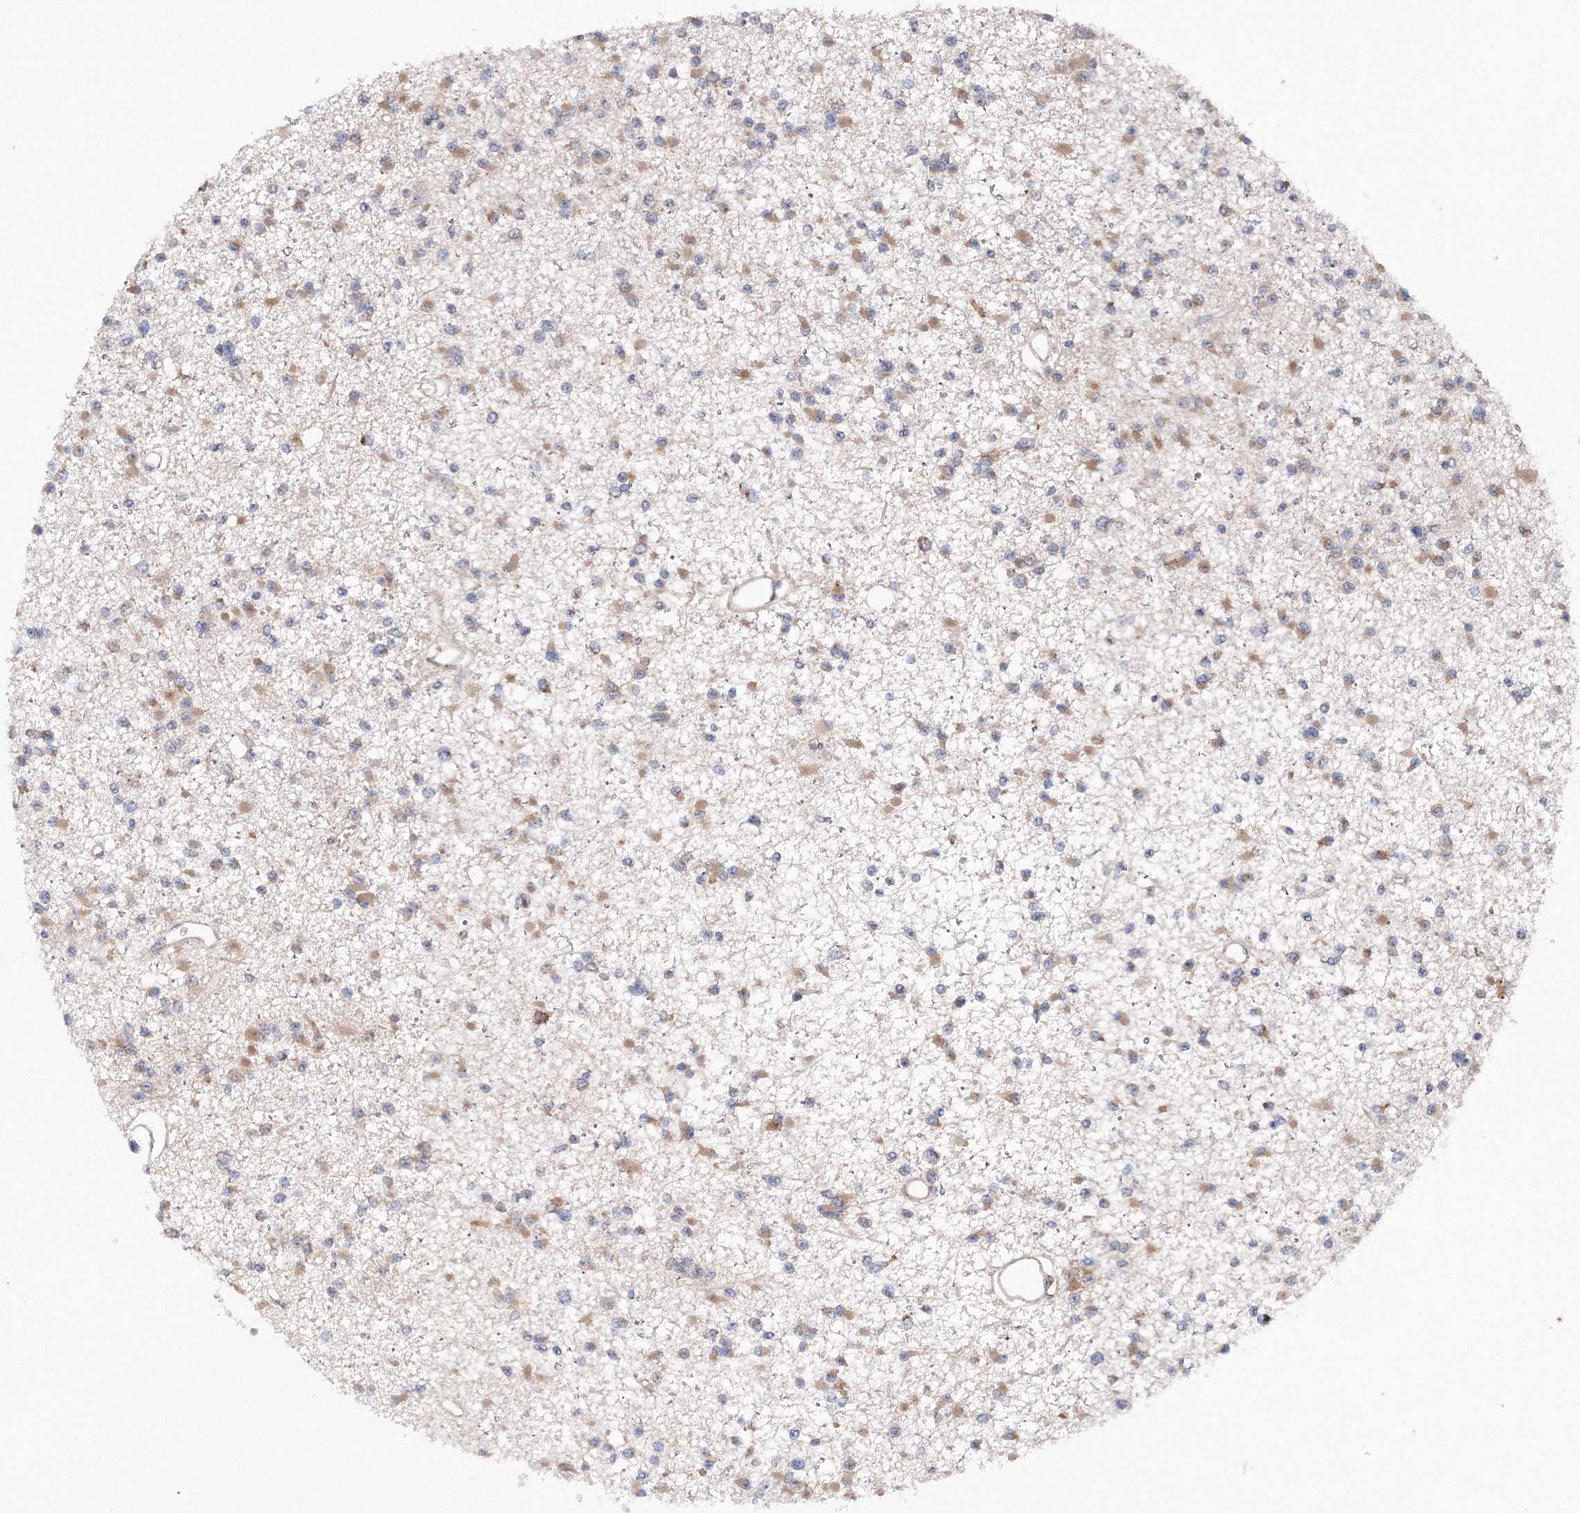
{"staining": {"intensity": "moderate", "quantity": "25%-75%", "location": "cytoplasmic/membranous"}, "tissue": "glioma", "cell_type": "Tumor cells", "image_type": "cancer", "snomed": [{"axis": "morphology", "description": "Glioma, malignant, Low grade"}, {"axis": "topography", "description": "Brain"}], "caption": "A medium amount of moderate cytoplasmic/membranous positivity is appreciated in about 25%-75% of tumor cells in low-grade glioma (malignant) tissue.", "gene": "DIS3L2", "patient": {"sex": "female", "age": 22}}